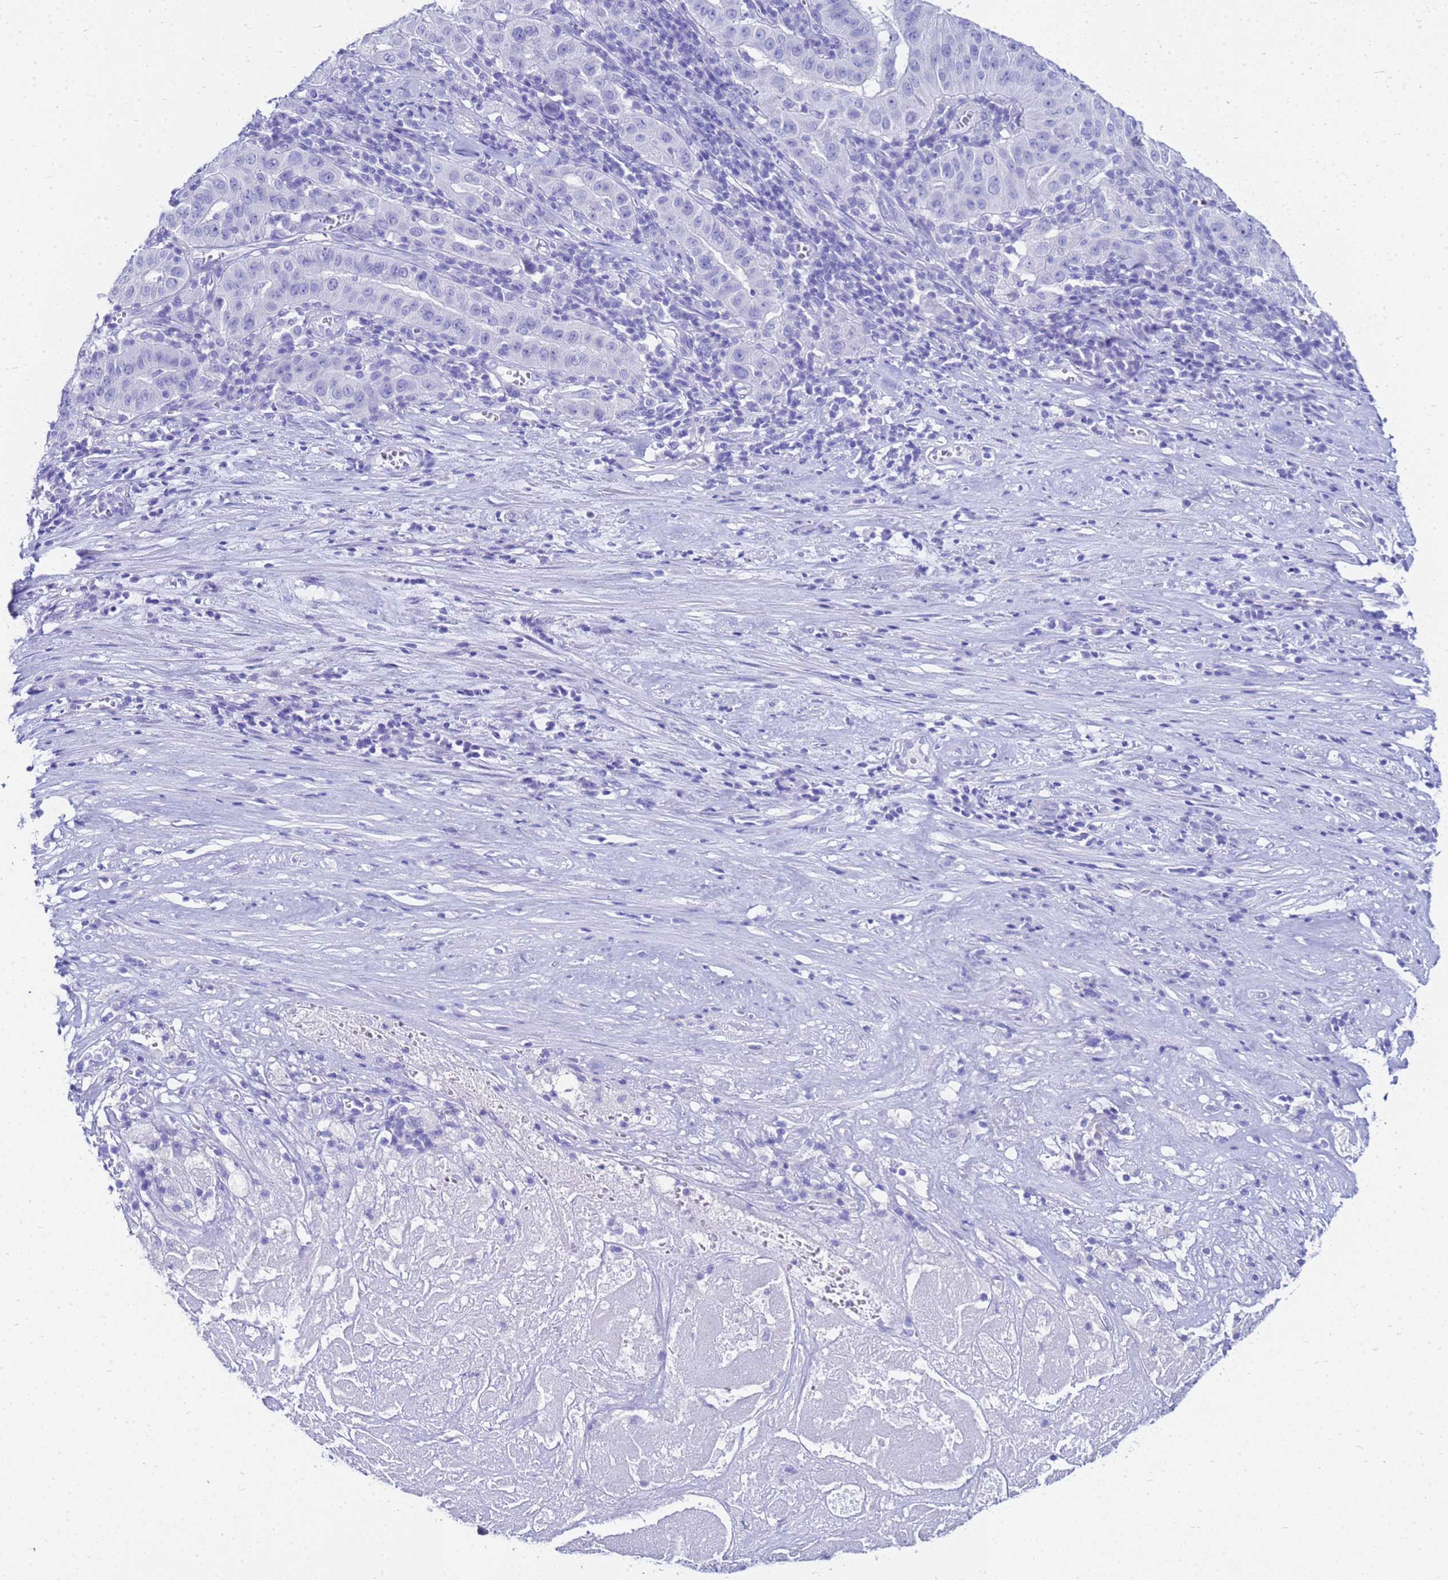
{"staining": {"intensity": "negative", "quantity": "none", "location": "none"}, "tissue": "pancreatic cancer", "cell_type": "Tumor cells", "image_type": "cancer", "snomed": [{"axis": "morphology", "description": "Adenocarcinoma, NOS"}, {"axis": "topography", "description": "Pancreas"}], "caption": "Tumor cells show no significant staining in pancreatic cancer (adenocarcinoma).", "gene": "CKB", "patient": {"sex": "male", "age": 63}}